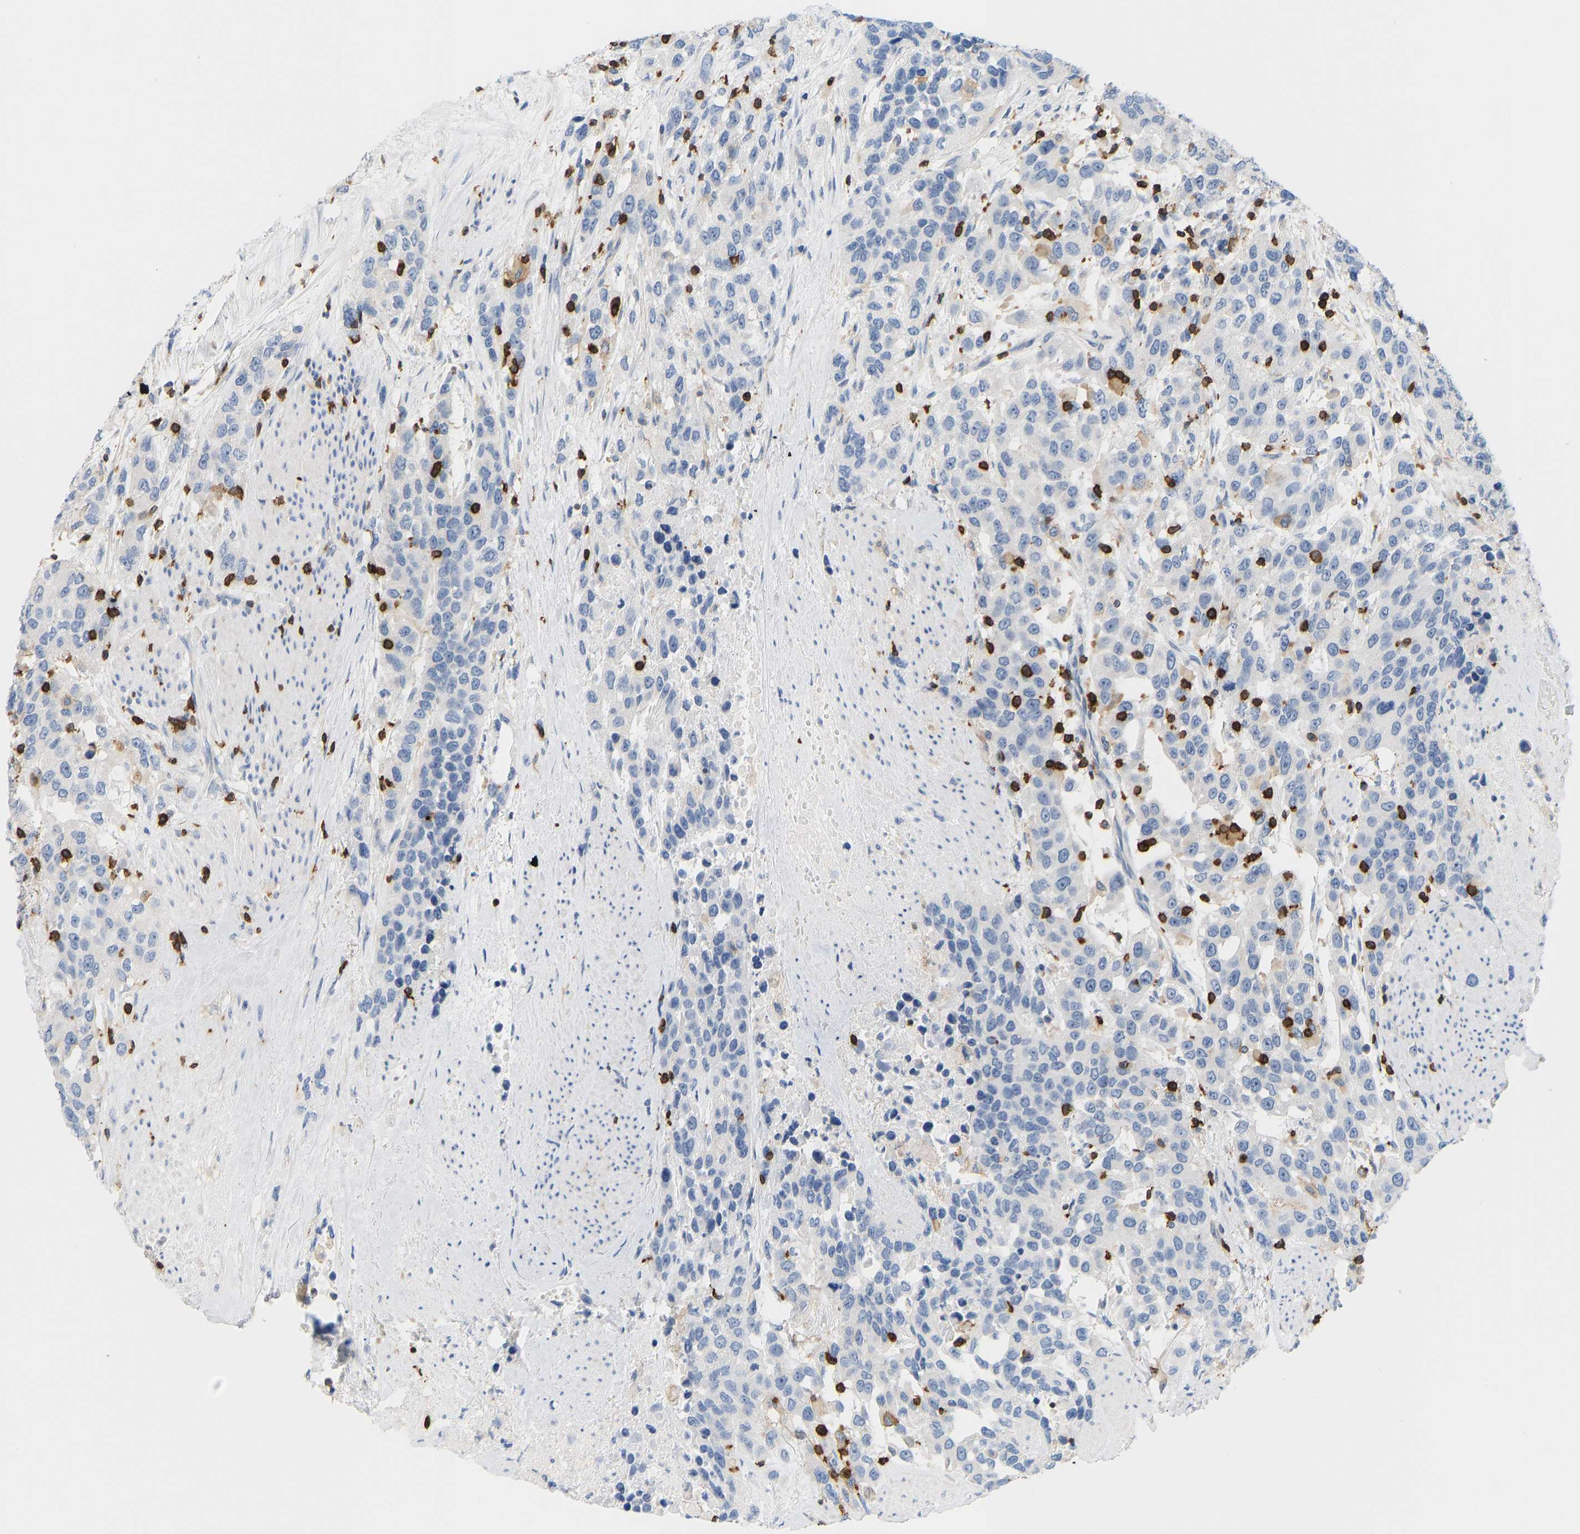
{"staining": {"intensity": "negative", "quantity": "none", "location": "none"}, "tissue": "urothelial cancer", "cell_type": "Tumor cells", "image_type": "cancer", "snomed": [{"axis": "morphology", "description": "Urothelial carcinoma, High grade"}, {"axis": "topography", "description": "Urinary bladder"}], "caption": "This is a image of immunohistochemistry staining of urothelial cancer, which shows no expression in tumor cells.", "gene": "EVL", "patient": {"sex": "female", "age": 80}}